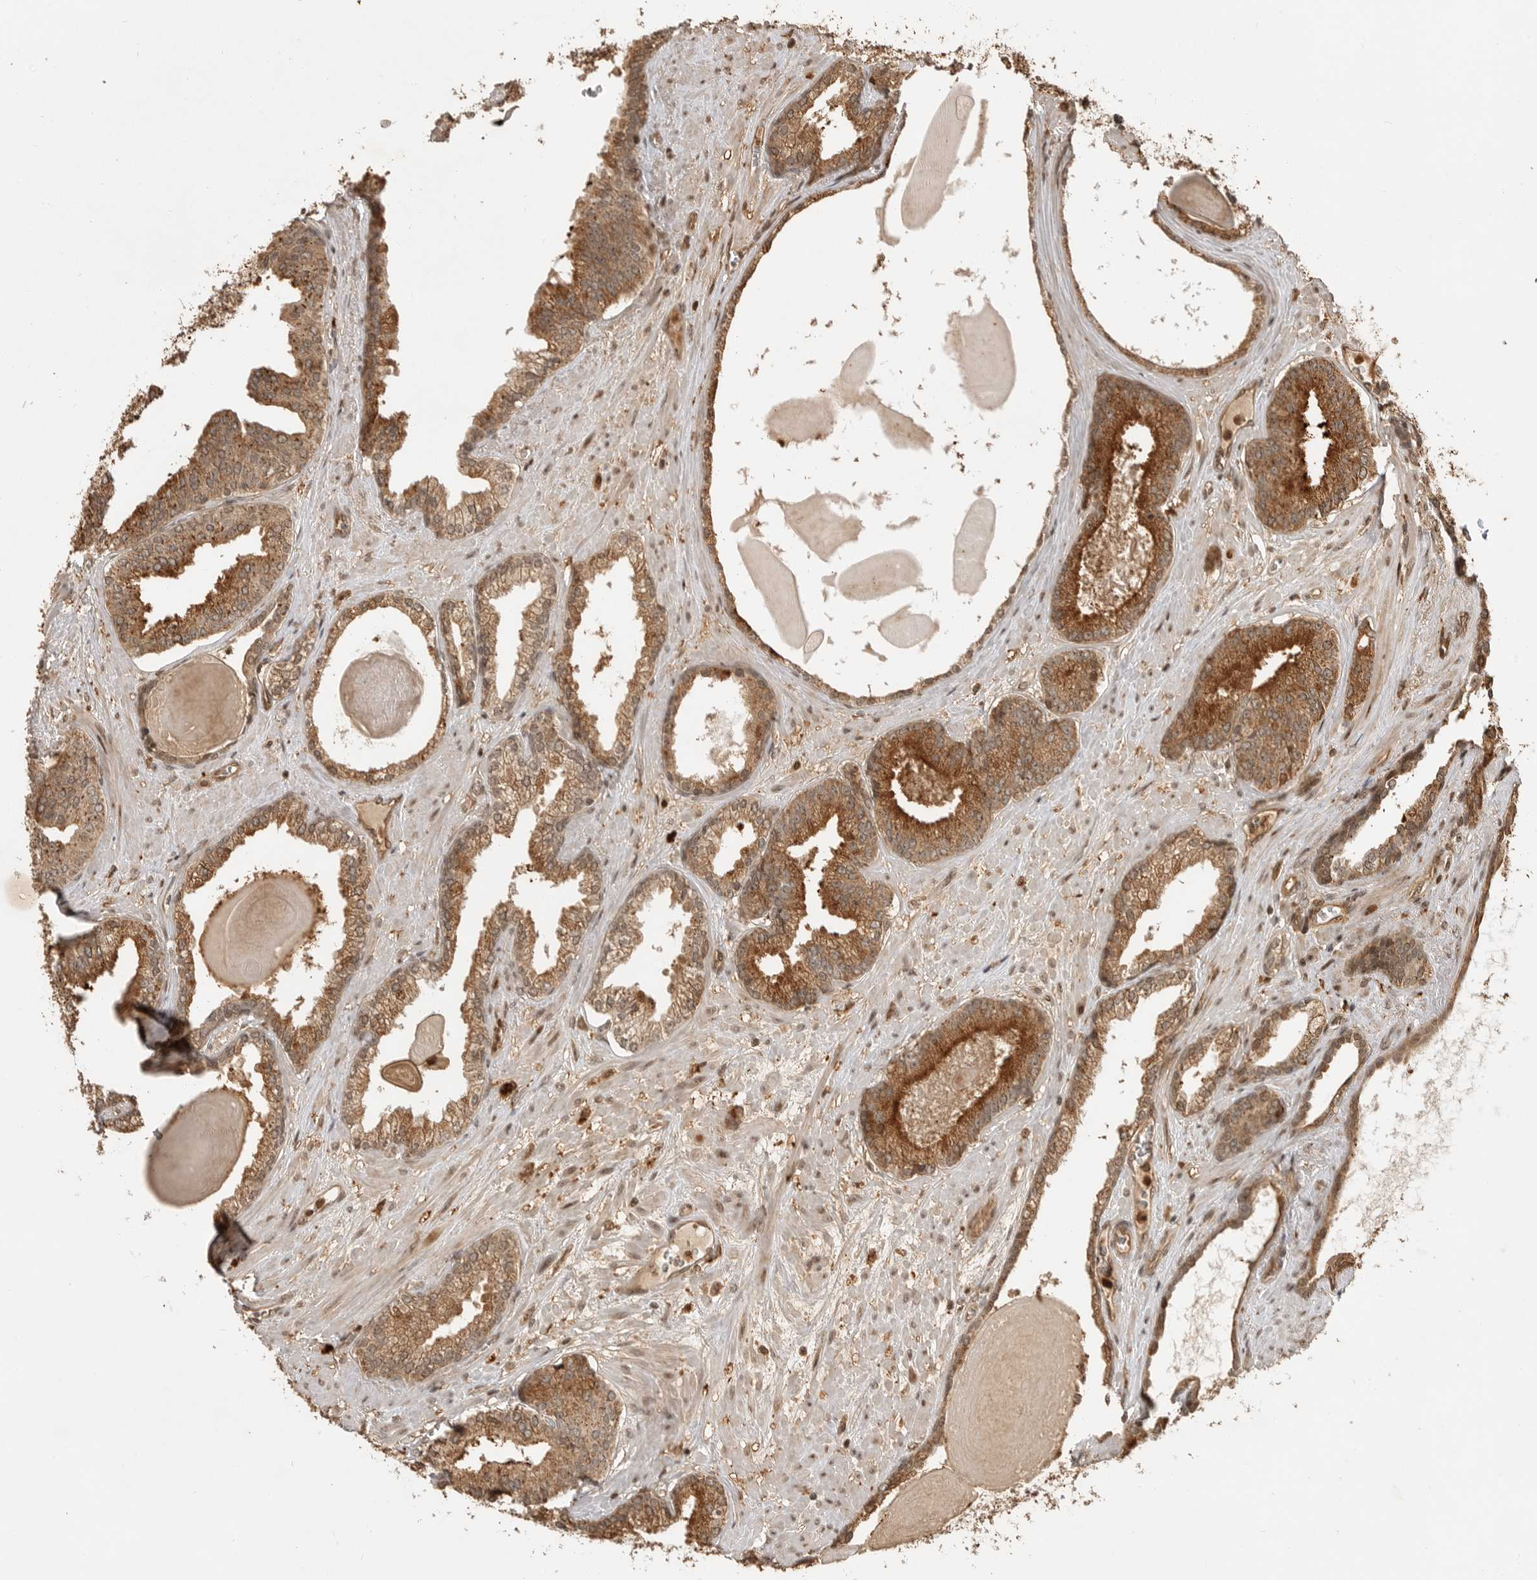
{"staining": {"intensity": "strong", "quantity": ">75%", "location": "cytoplasmic/membranous"}, "tissue": "prostate cancer", "cell_type": "Tumor cells", "image_type": "cancer", "snomed": [{"axis": "morphology", "description": "Adenocarcinoma, Low grade"}, {"axis": "topography", "description": "Prostate"}], "caption": "Low-grade adenocarcinoma (prostate) stained with immunohistochemistry reveals strong cytoplasmic/membranous positivity in approximately >75% of tumor cells.", "gene": "BMP2K", "patient": {"sex": "male", "age": 70}}